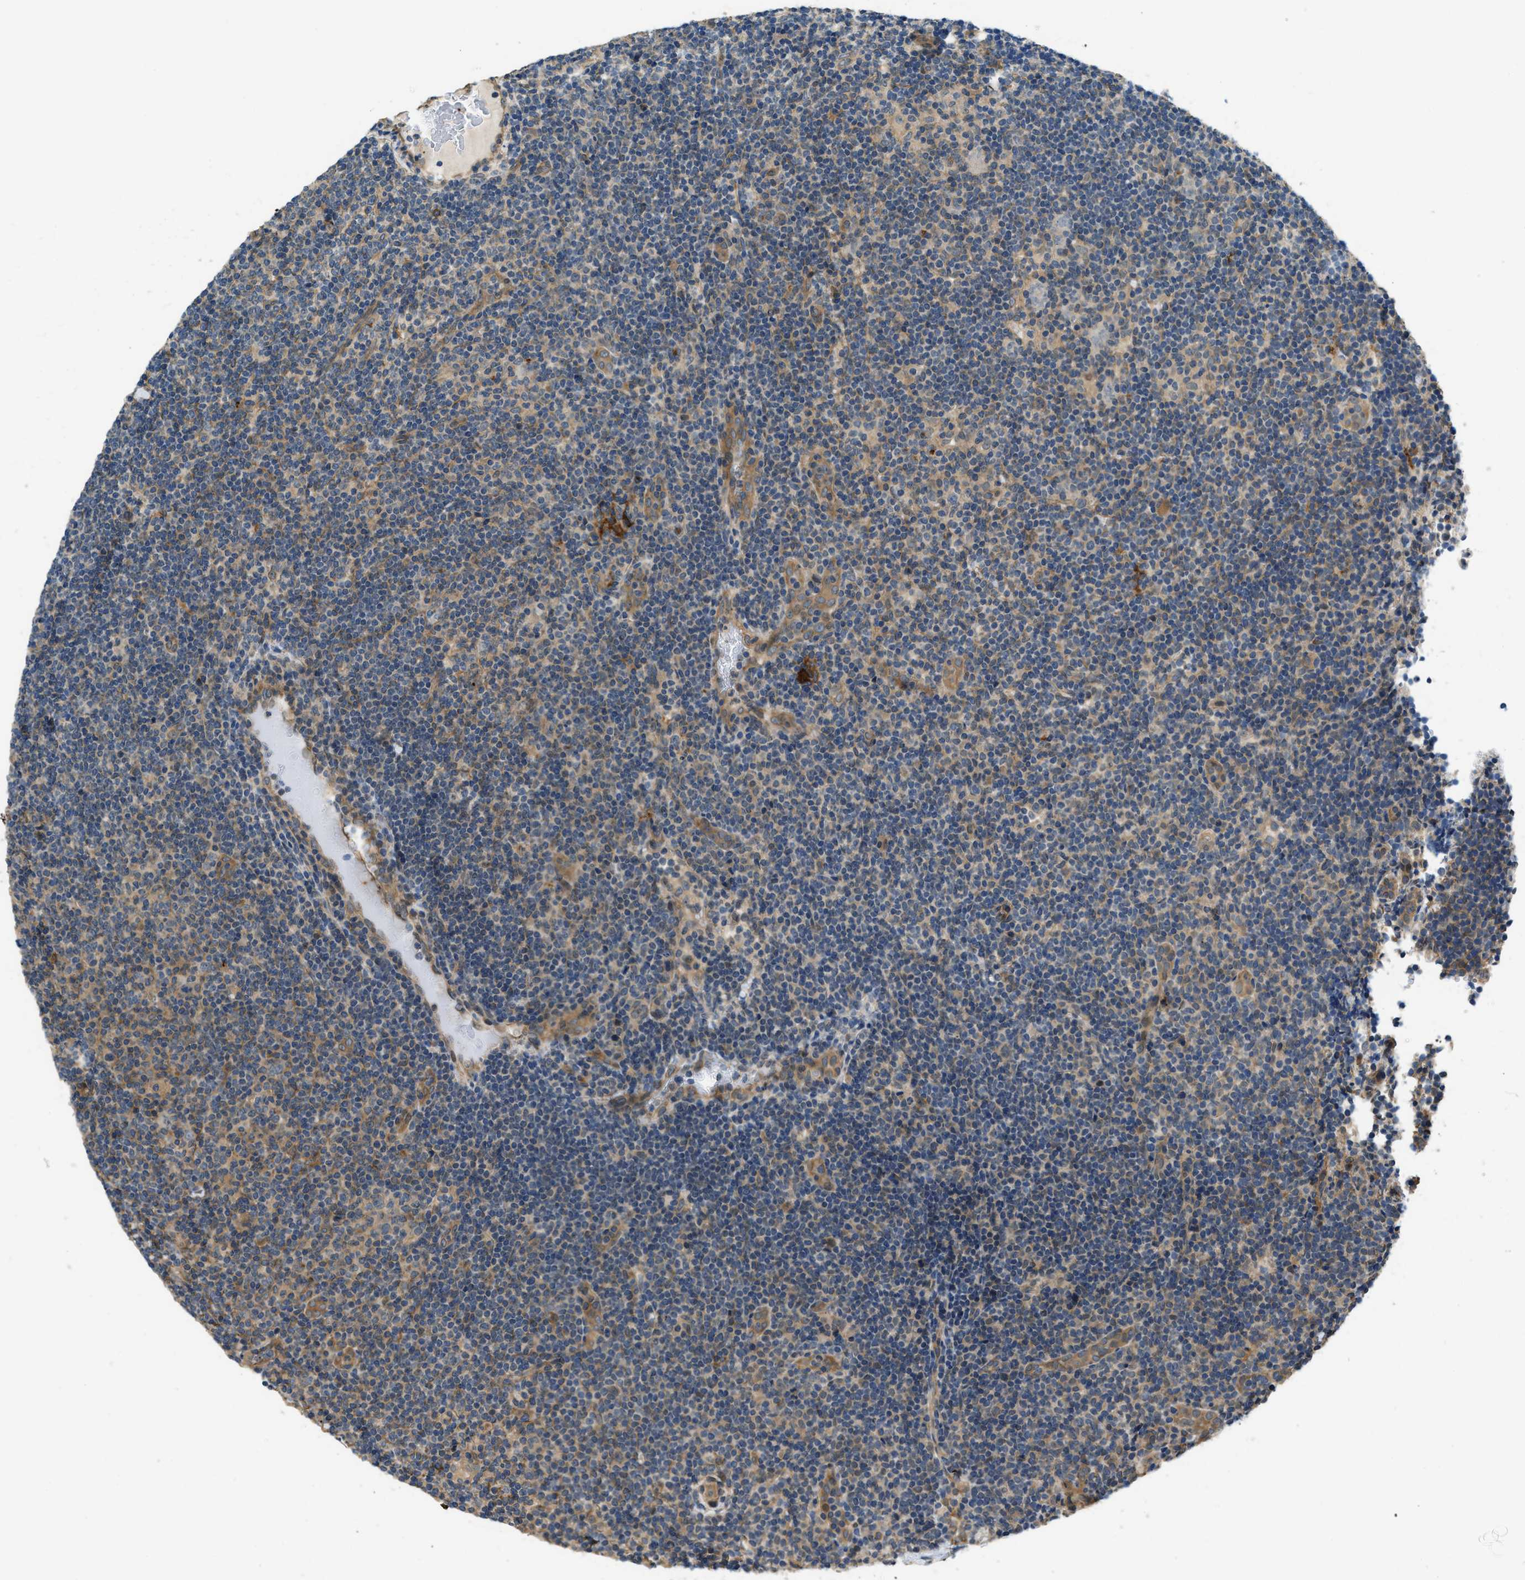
{"staining": {"intensity": "weak", "quantity": "25%-75%", "location": "cytoplasmic/membranous"}, "tissue": "lymphoma", "cell_type": "Tumor cells", "image_type": "cancer", "snomed": [{"axis": "morphology", "description": "Hodgkin's disease, NOS"}, {"axis": "topography", "description": "Lymph node"}], "caption": "A low amount of weak cytoplasmic/membranous expression is seen in about 25%-75% of tumor cells in lymphoma tissue.", "gene": "CGN", "patient": {"sex": "female", "age": 57}}